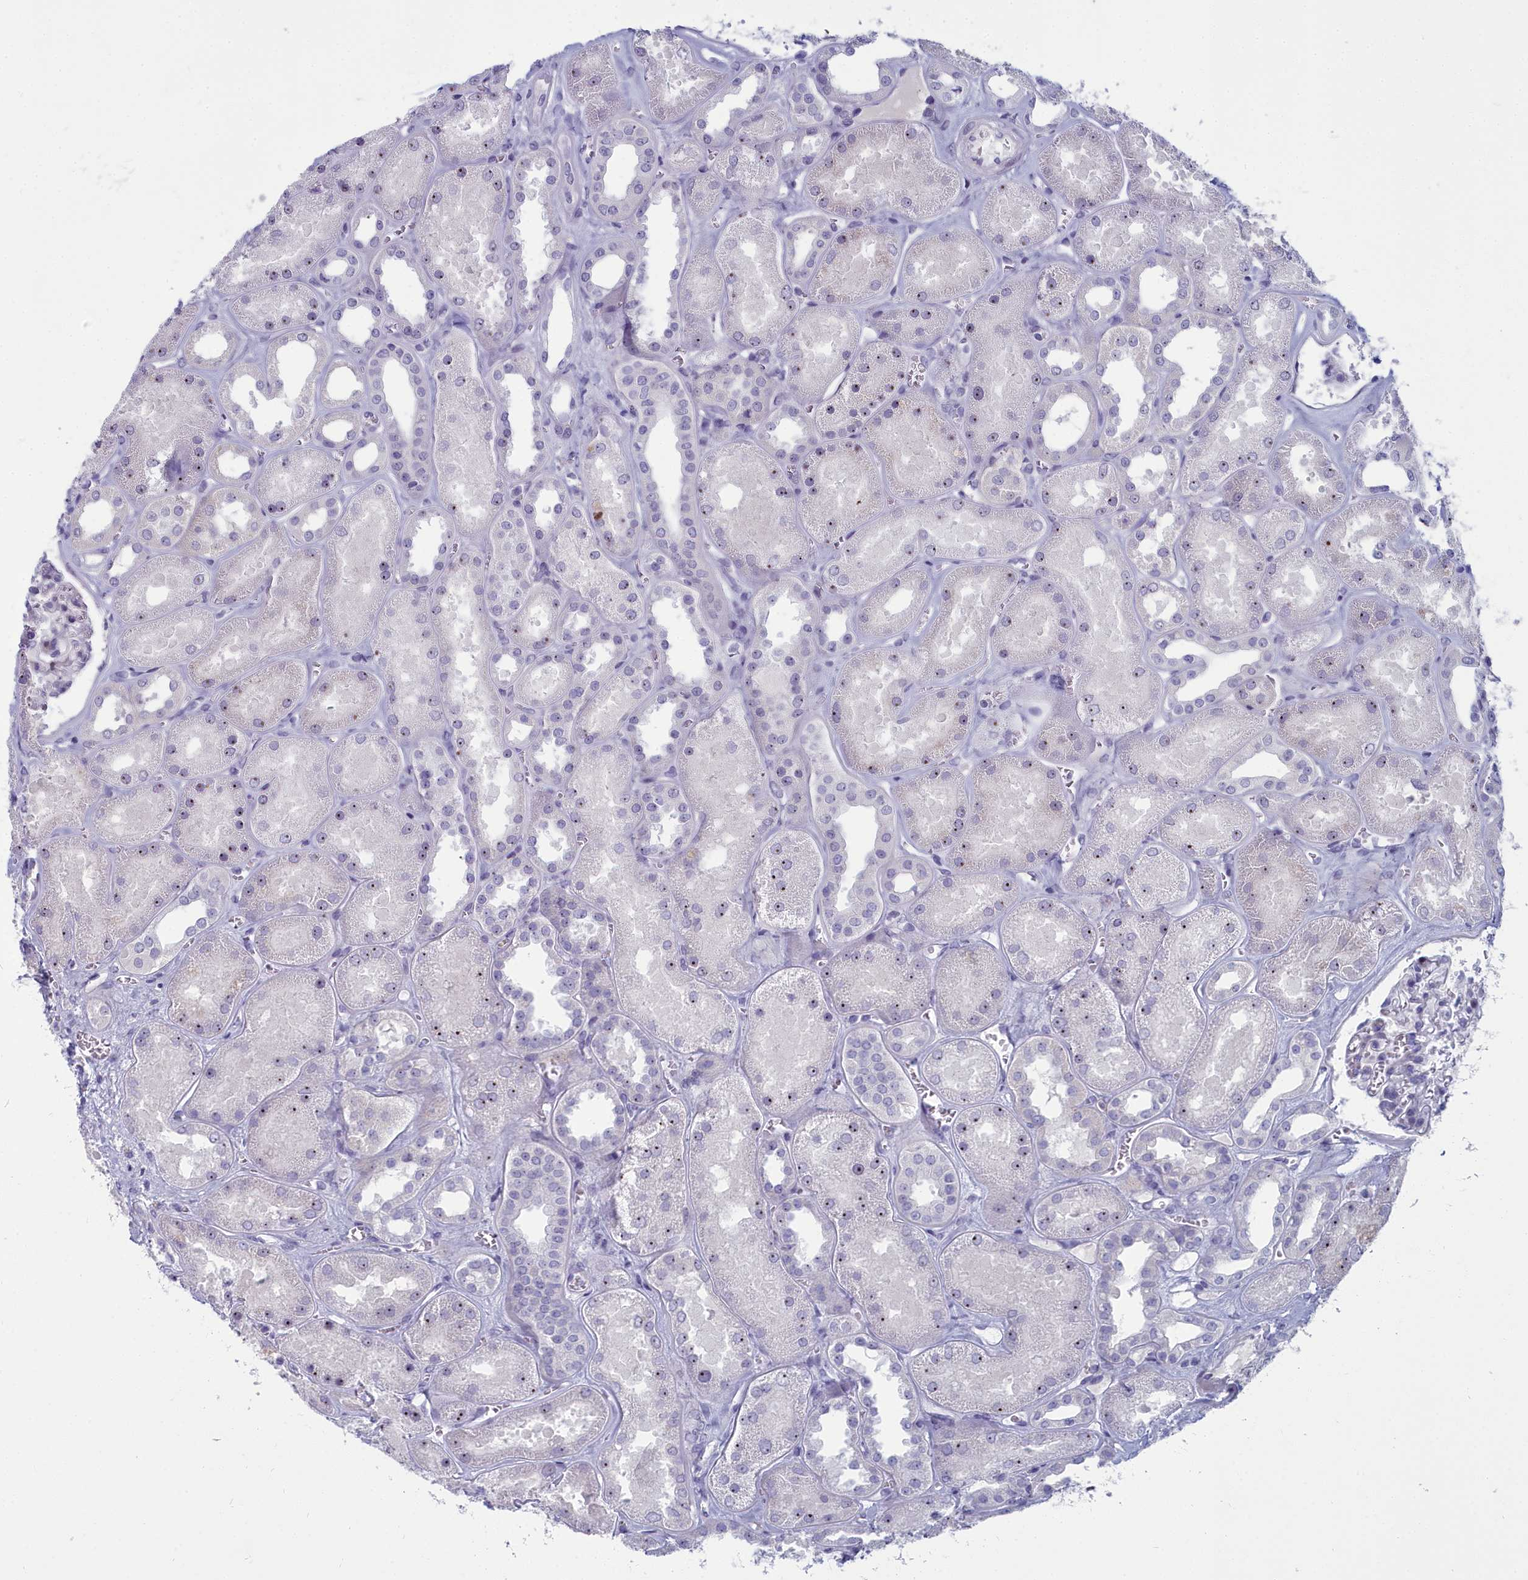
{"staining": {"intensity": "negative", "quantity": "none", "location": "none"}, "tissue": "kidney", "cell_type": "Cells in glomeruli", "image_type": "normal", "snomed": [{"axis": "morphology", "description": "Normal tissue, NOS"}, {"axis": "morphology", "description": "Adenocarcinoma, NOS"}, {"axis": "topography", "description": "Kidney"}], "caption": "A histopathology image of human kidney is negative for staining in cells in glomeruli. (DAB (3,3'-diaminobenzidine) immunohistochemistry (IHC), high magnification).", "gene": "INSYN2A", "patient": {"sex": "female", "age": 68}}